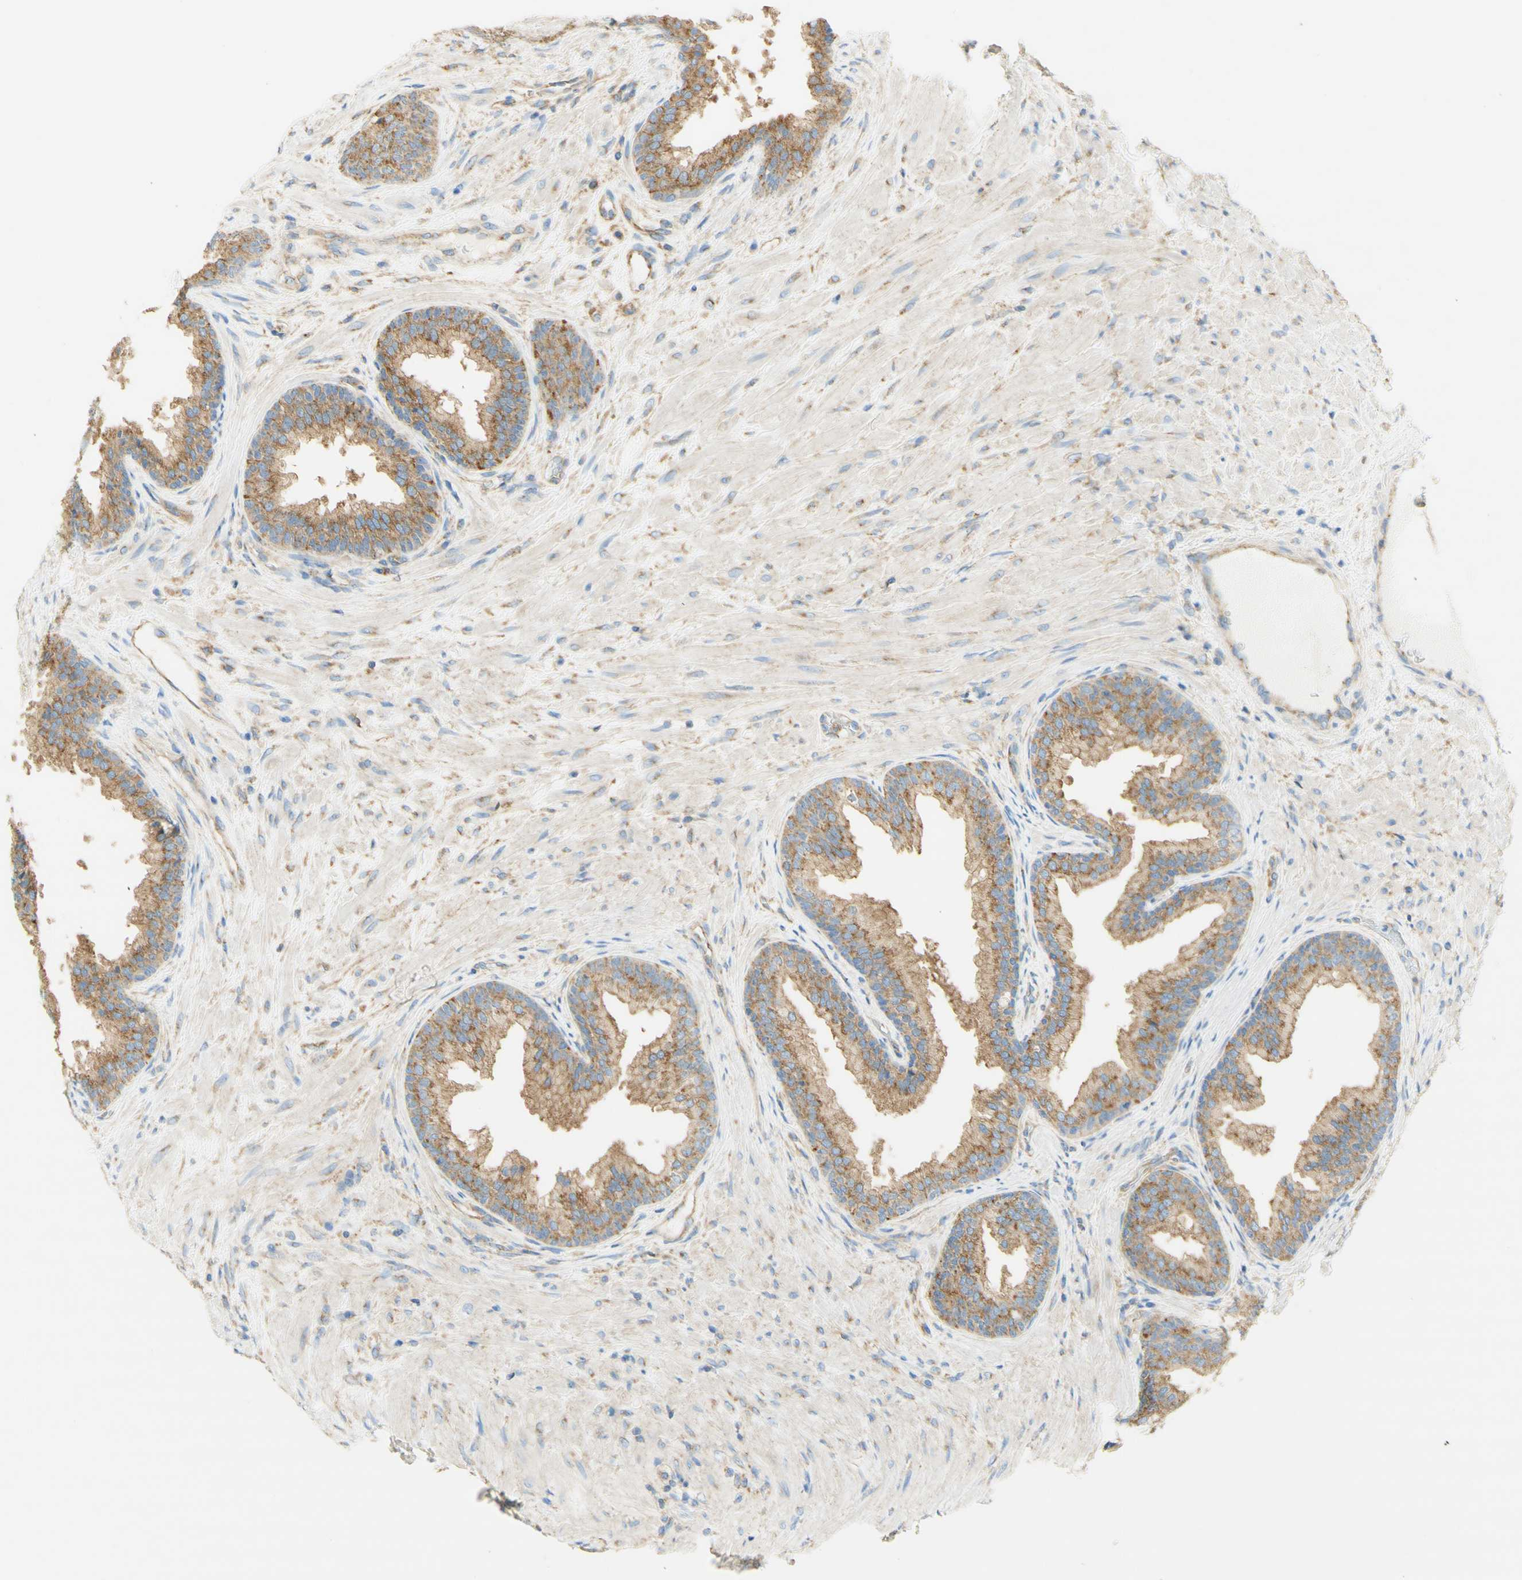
{"staining": {"intensity": "moderate", "quantity": ">75%", "location": "cytoplasmic/membranous"}, "tissue": "prostate", "cell_type": "Glandular cells", "image_type": "normal", "snomed": [{"axis": "morphology", "description": "Normal tissue, NOS"}, {"axis": "topography", "description": "Prostate"}], "caption": "IHC image of unremarkable prostate: prostate stained using immunohistochemistry (IHC) demonstrates medium levels of moderate protein expression localized specifically in the cytoplasmic/membranous of glandular cells, appearing as a cytoplasmic/membranous brown color.", "gene": "CLTC", "patient": {"sex": "male", "age": 76}}